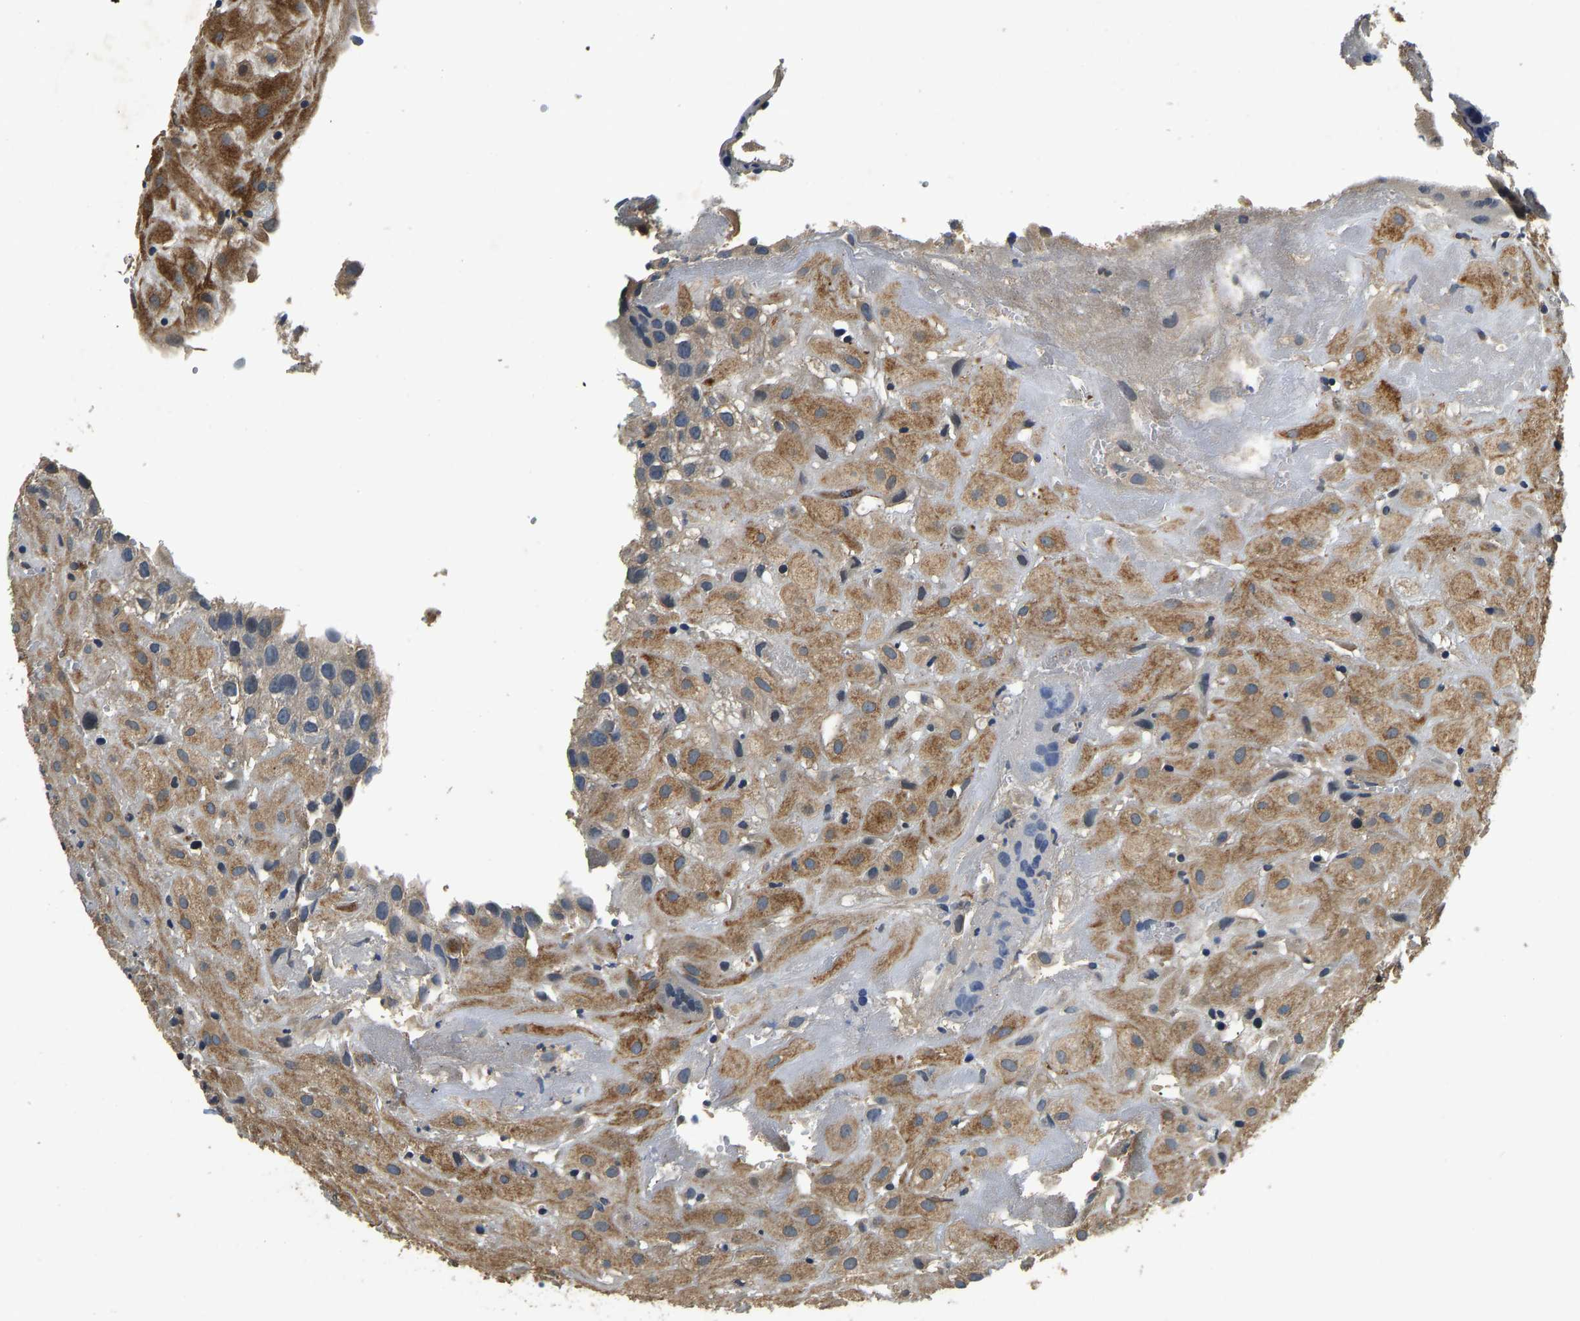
{"staining": {"intensity": "moderate", "quantity": ">75%", "location": "cytoplasmic/membranous"}, "tissue": "placenta", "cell_type": "Decidual cells", "image_type": "normal", "snomed": [{"axis": "morphology", "description": "Normal tissue, NOS"}, {"axis": "topography", "description": "Placenta"}], "caption": "About >75% of decidual cells in normal human placenta show moderate cytoplasmic/membranous protein expression as visualized by brown immunohistochemical staining.", "gene": "RESF1", "patient": {"sex": "female", "age": 18}}